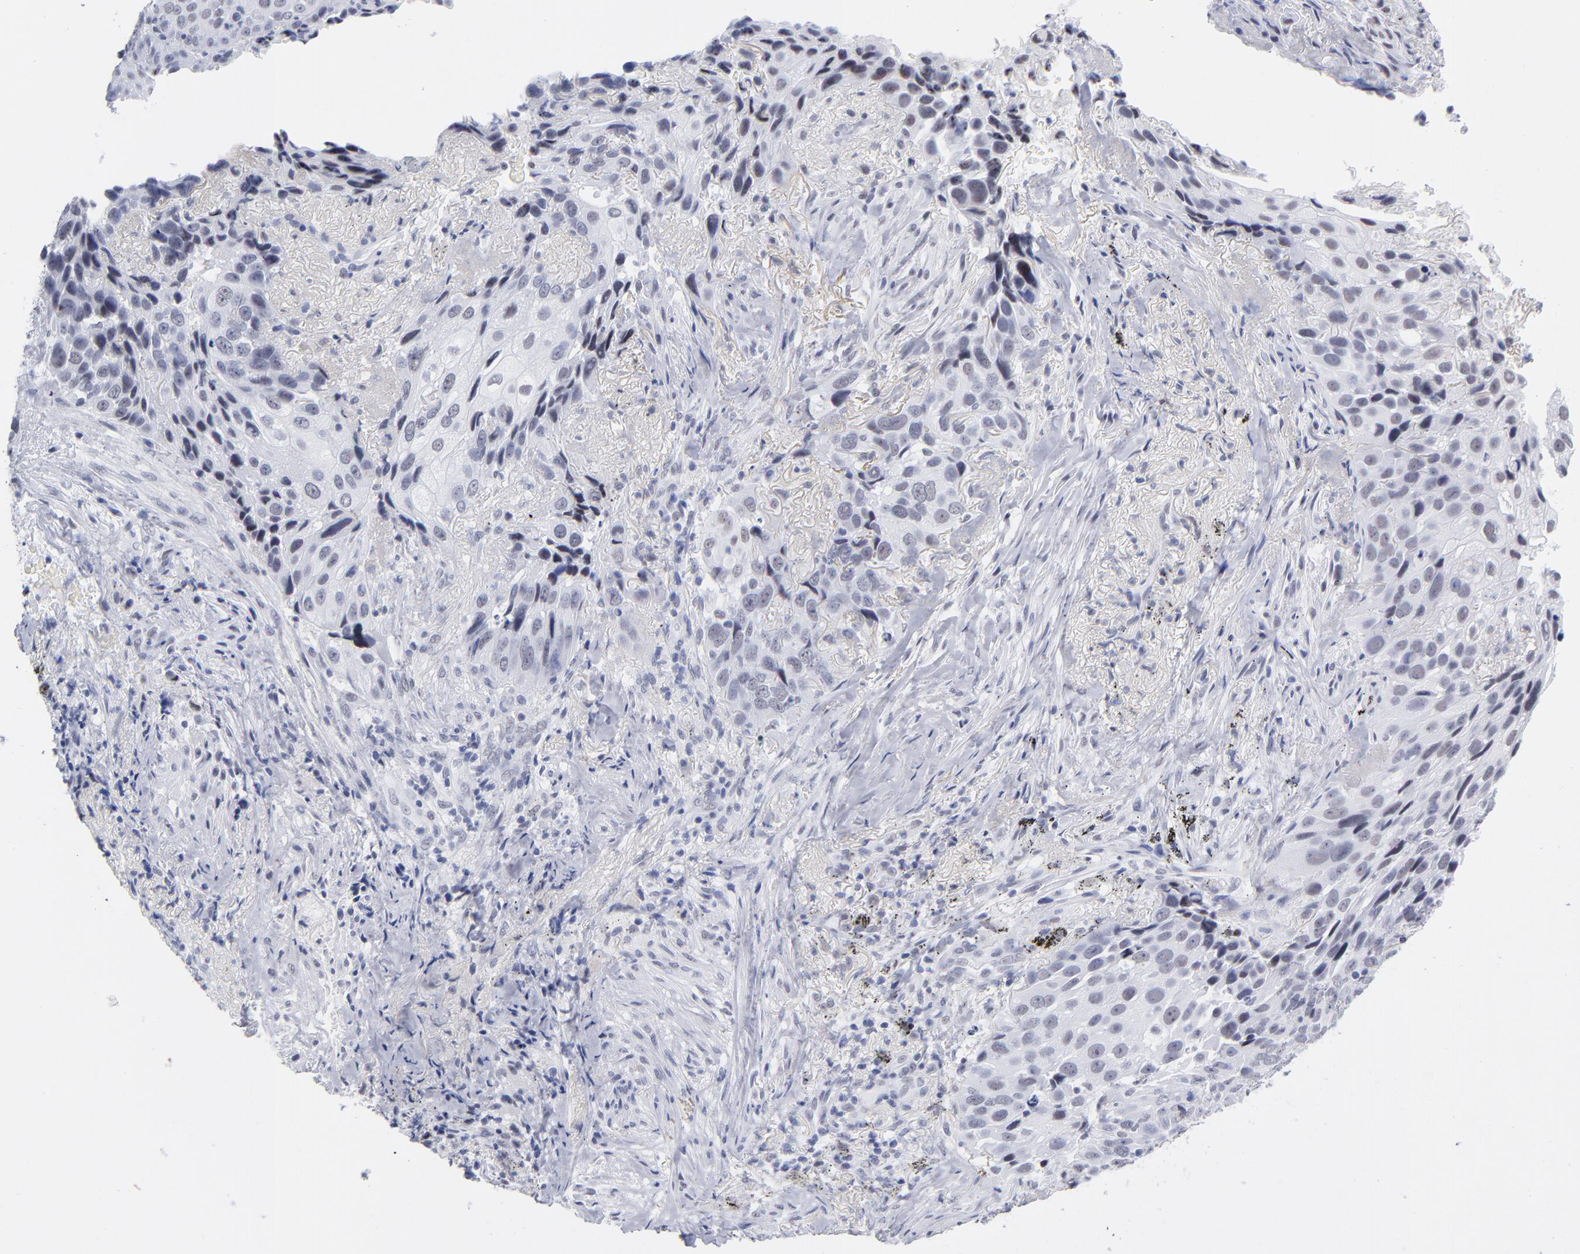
{"staining": {"intensity": "negative", "quantity": "none", "location": "none"}, "tissue": "lung cancer", "cell_type": "Tumor cells", "image_type": "cancer", "snomed": [{"axis": "morphology", "description": "Squamous cell carcinoma, NOS"}, {"axis": "topography", "description": "Lung"}], "caption": "Tumor cells show no significant positivity in squamous cell carcinoma (lung).", "gene": "SNRPB", "patient": {"sex": "male", "age": 54}}